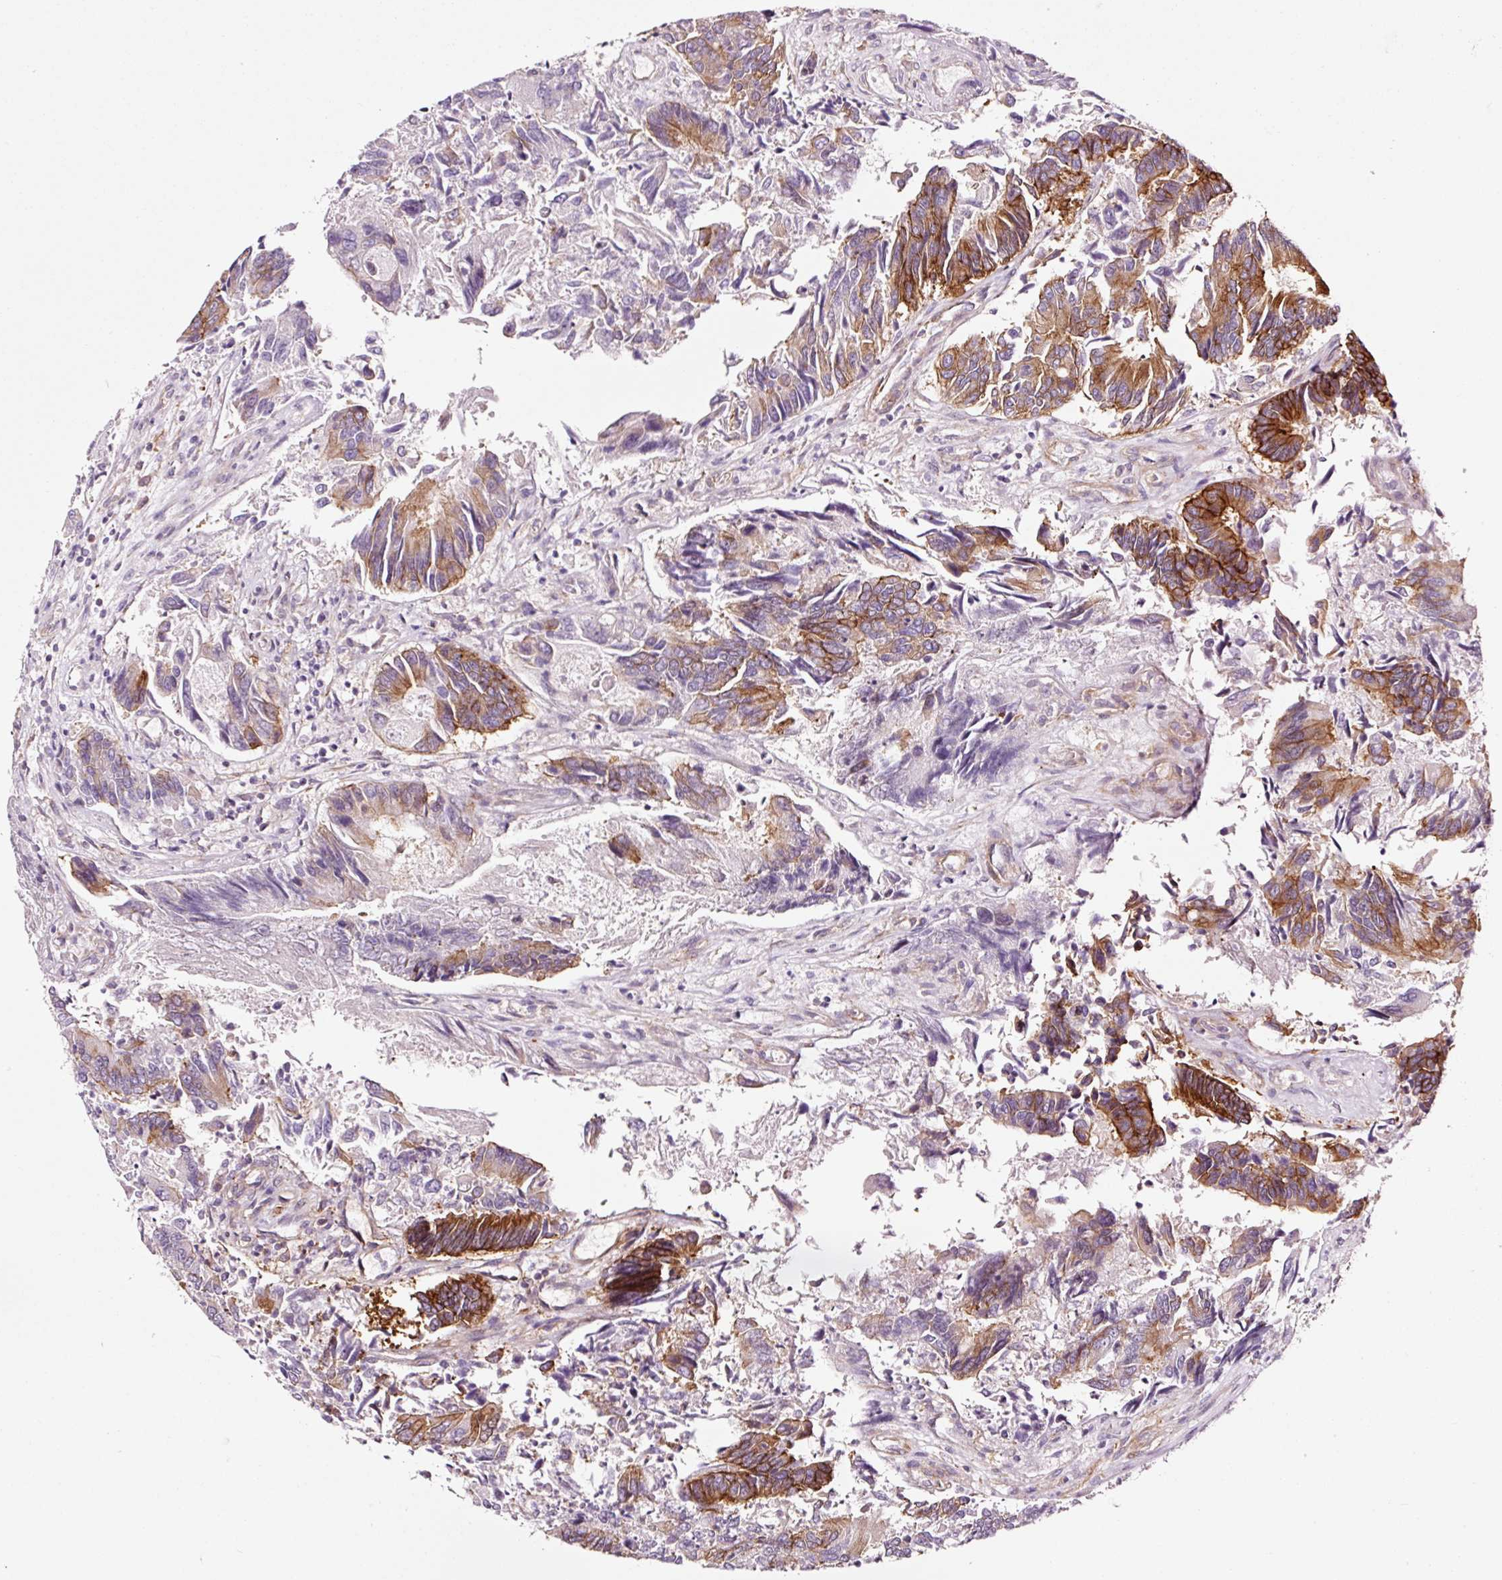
{"staining": {"intensity": "strong", "quantity": "25%-75%", "location": "cytoplasmic/membranous"}, "tissue": "colorectal cancer", "cell_type": "Tumor cells", "image_type": "cancer", "snomed": [{"axis": "morphology", "description": "Adenocarcinoma, NOS"}, {"axis": "topography", "description": "Colon"}], "caption": "Immunohistochemical staining of human colorectal cancer (adenocarcinoma) demonstrates high levels of strong cytoplasmic/membranous protein expression in about 25%-75% of tumor cells. The protein of interest is stained brown, and the nuclei are stained in blue (DAB IHC with brightfield microscopy, high magnification).", "gene": "ADD3", "patient": {"sex": "female", "age": 67}}